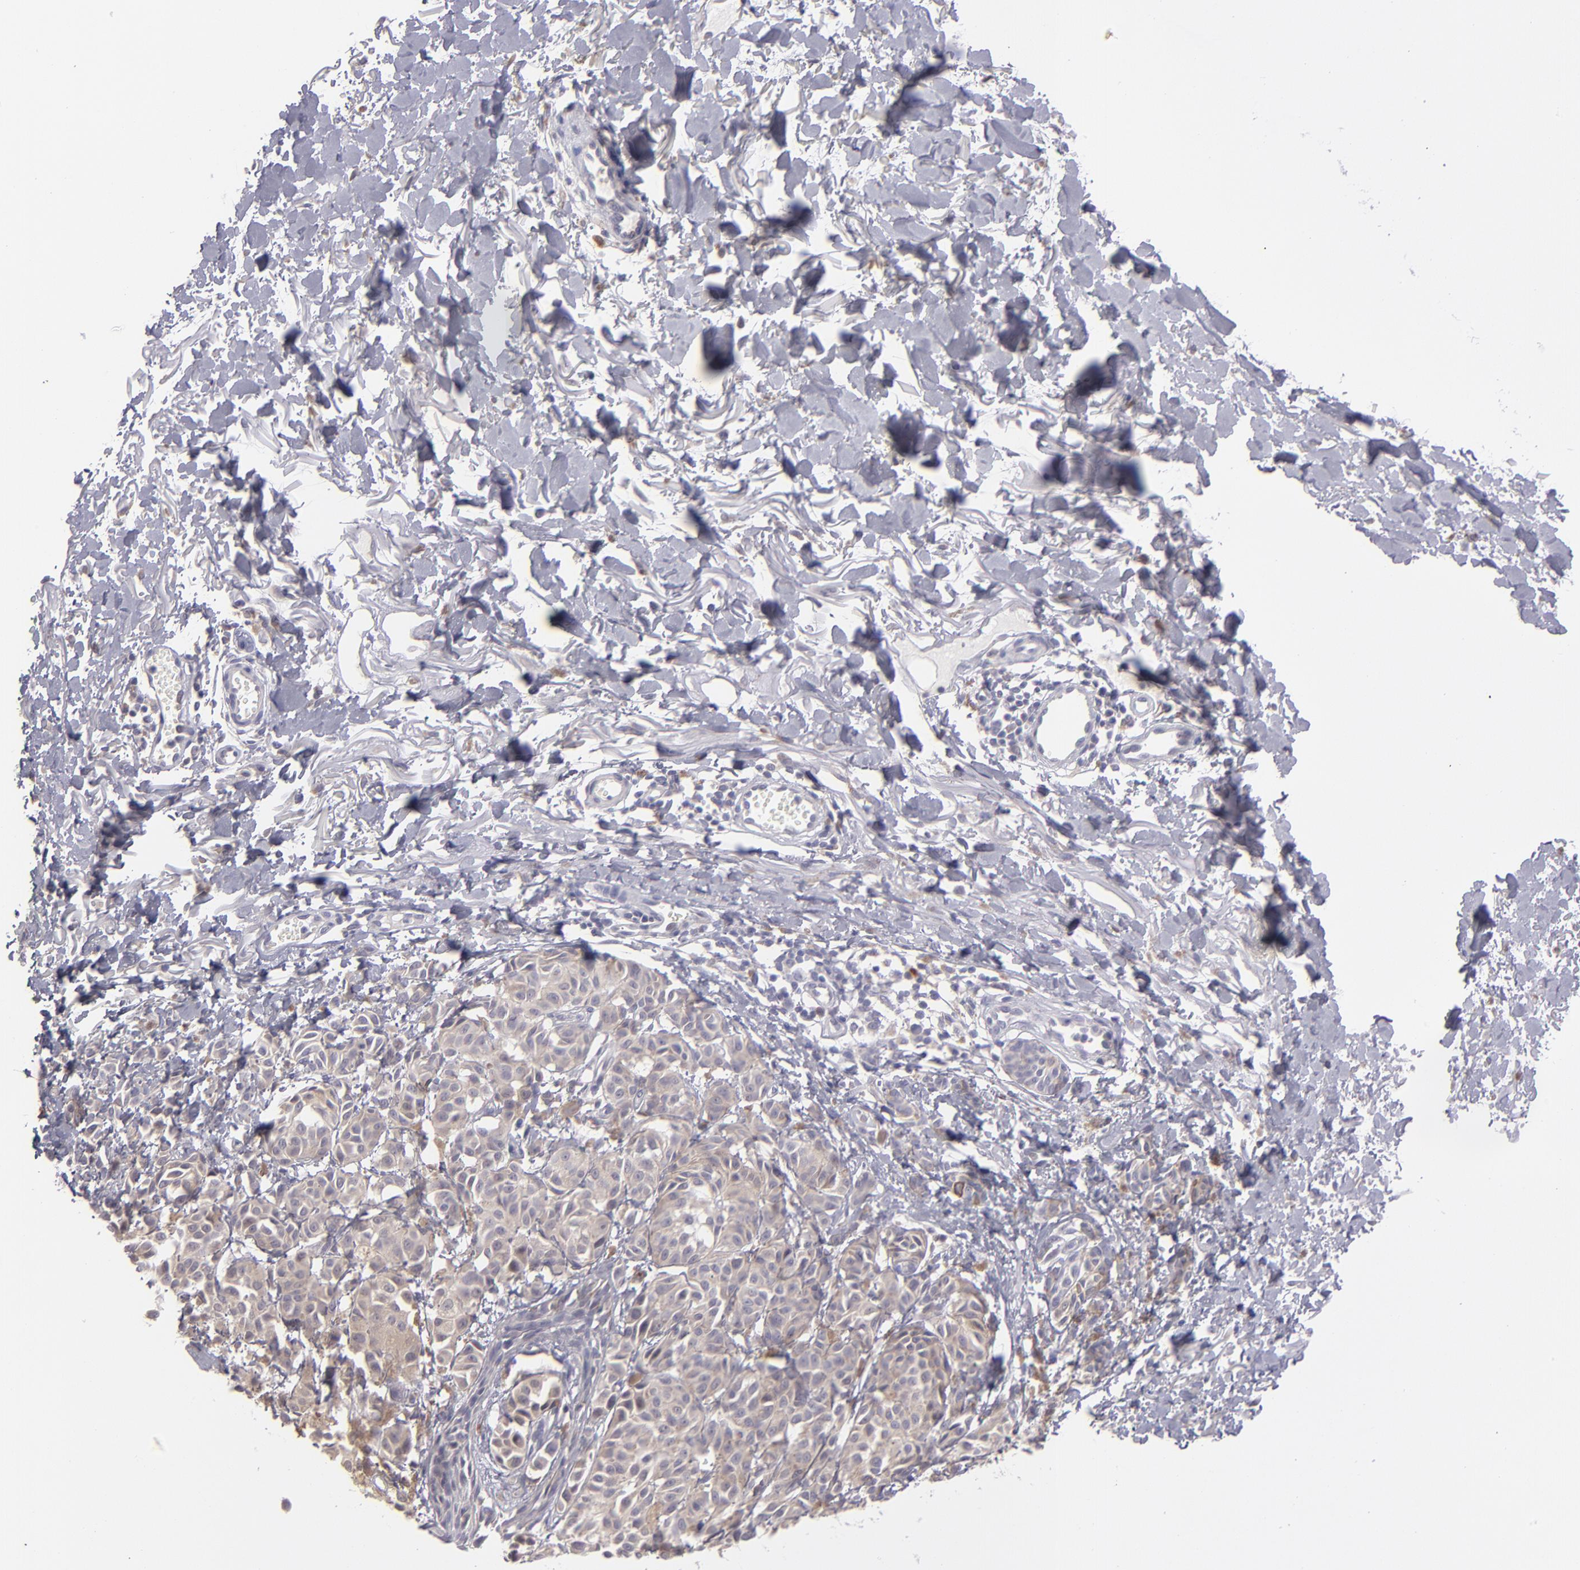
{"staining": {"intensity": "weak", "quantity": ">75%", "location": "cytoplasmic/membranous"}, "tissue": "melanoma", "cell_type": "Tumor cells", "image_type": "cancer", "snomed": [{"axis": "morphology", "description": "Malignant melanoma, NOS"}, {"axis": "topography", "description": "Skin"}], "caption": "There is low levels of weak cytoplasmic/membranous expression in tumor cells of malignant melanoma, as demonstrated by immunohistochemical staining (brown color).", "gene": "TRAF3", "patient": {"sex": "male", "age": 76}}